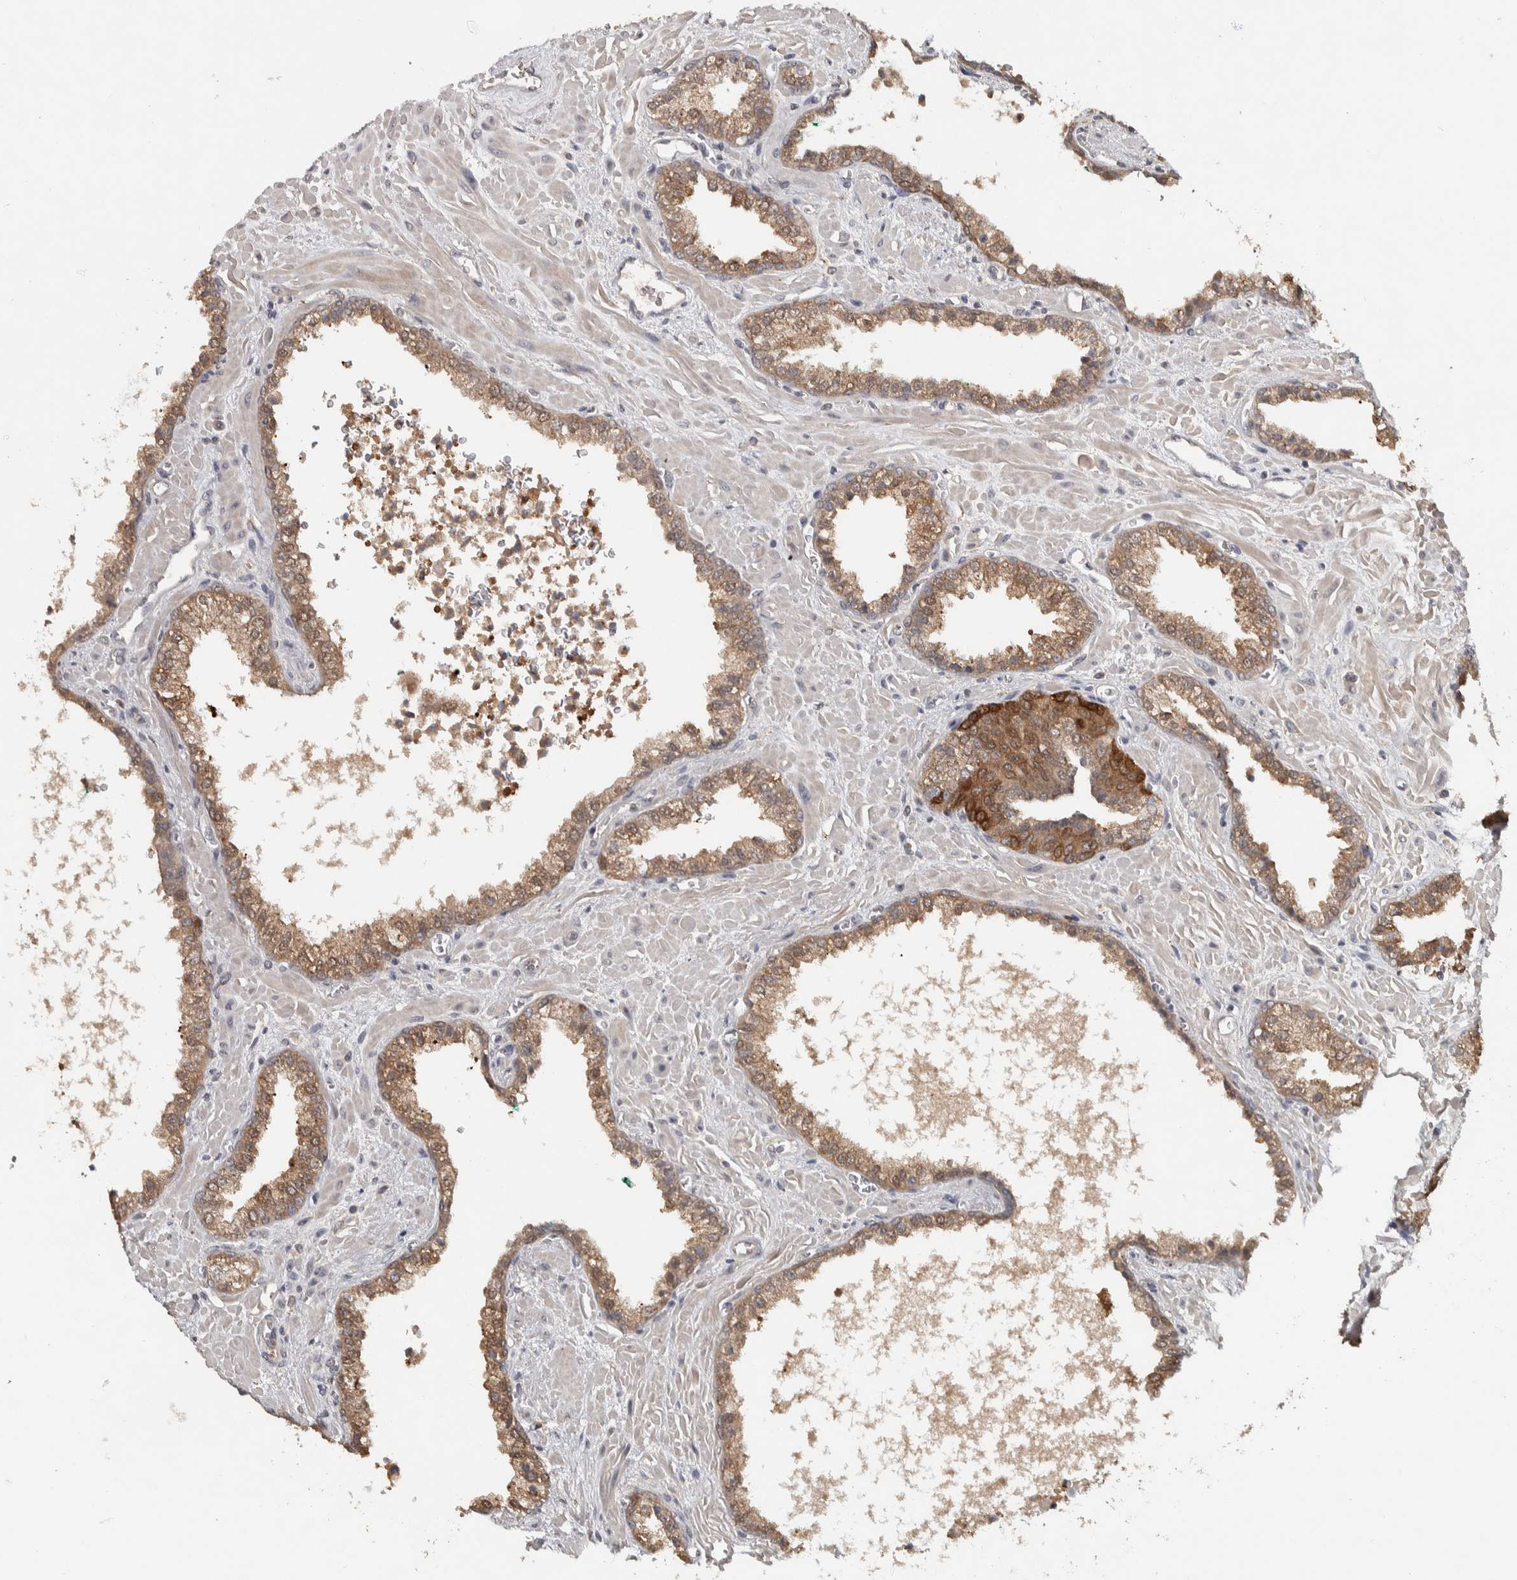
{"staining": {"intensity": "weak", "quantity": ">75%", "location": "cytoplasmic/membranous"}, "tissue": "prostate cancer", "cell_type": "Tumor cells", "image_type": "cancer", "snomed": [{"axis": "morphology", "description": "Adenocarcinoma, Low grade"}, {"axis": "topography", "description": "Prostate"}], "caption": "Prostate cancer was stained to show a protein in brown. There is low levels of weak cytoplasmic/membranous staining in approximately >75% of tumor cells.", "gene": "EIF3H", "patient": {"sex": "male", "age": 71}}